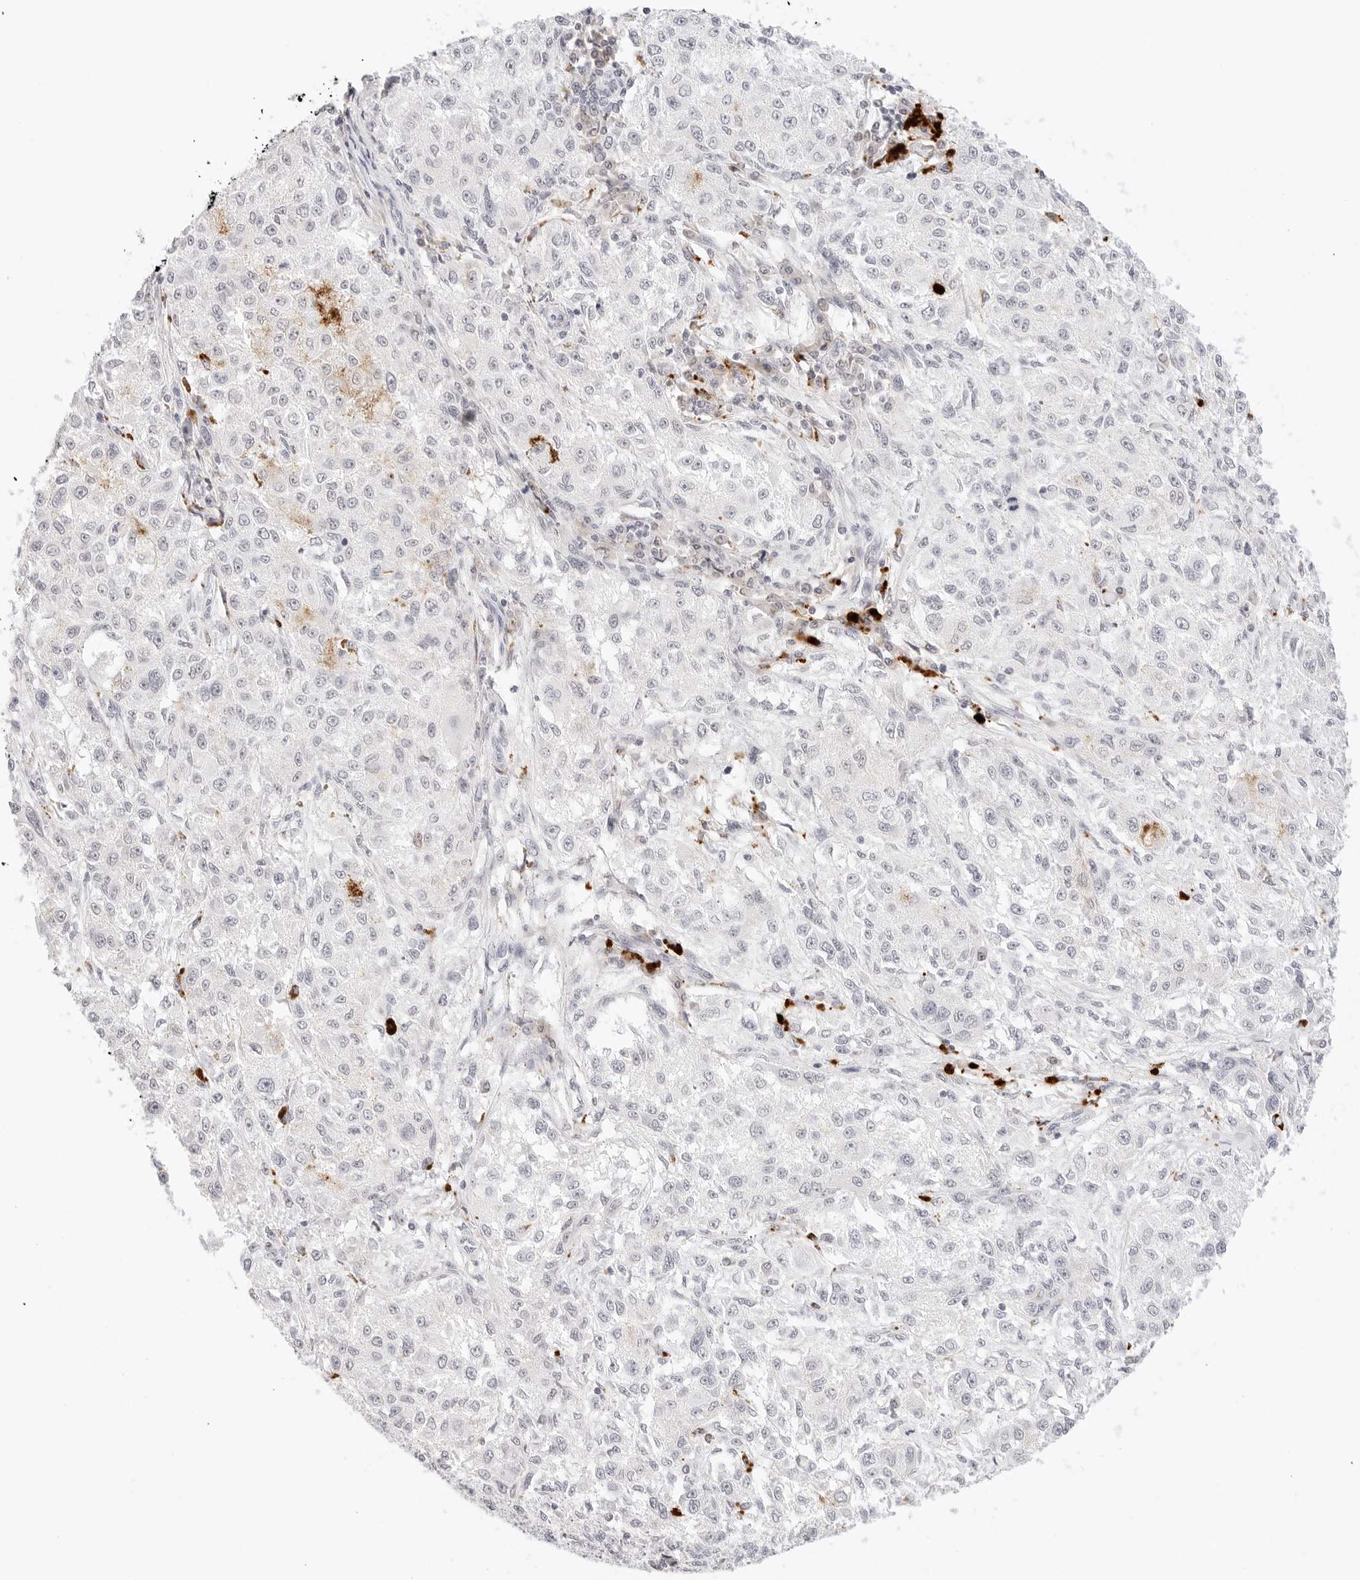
{"staining": {"intensity": "negative", "quantity": "none", "location": "none"}, "tissue": "melanoma", "cell_type": "Tumor cells", "image_type": "cancer", "snomed": [{"axis": "morphology", "description": "Necrosis, NOS"}, {"axis": "morphology", "description": "Malignant melanoma, NOS"}, {"axis": "topography", "description": "Skin"}], "caption": "Melanoma was stained to show a protein in brown. There is no significant positivity in tumor cells.", "gene": "XKR4", "patient": {"sex": "female", "age": 87}}